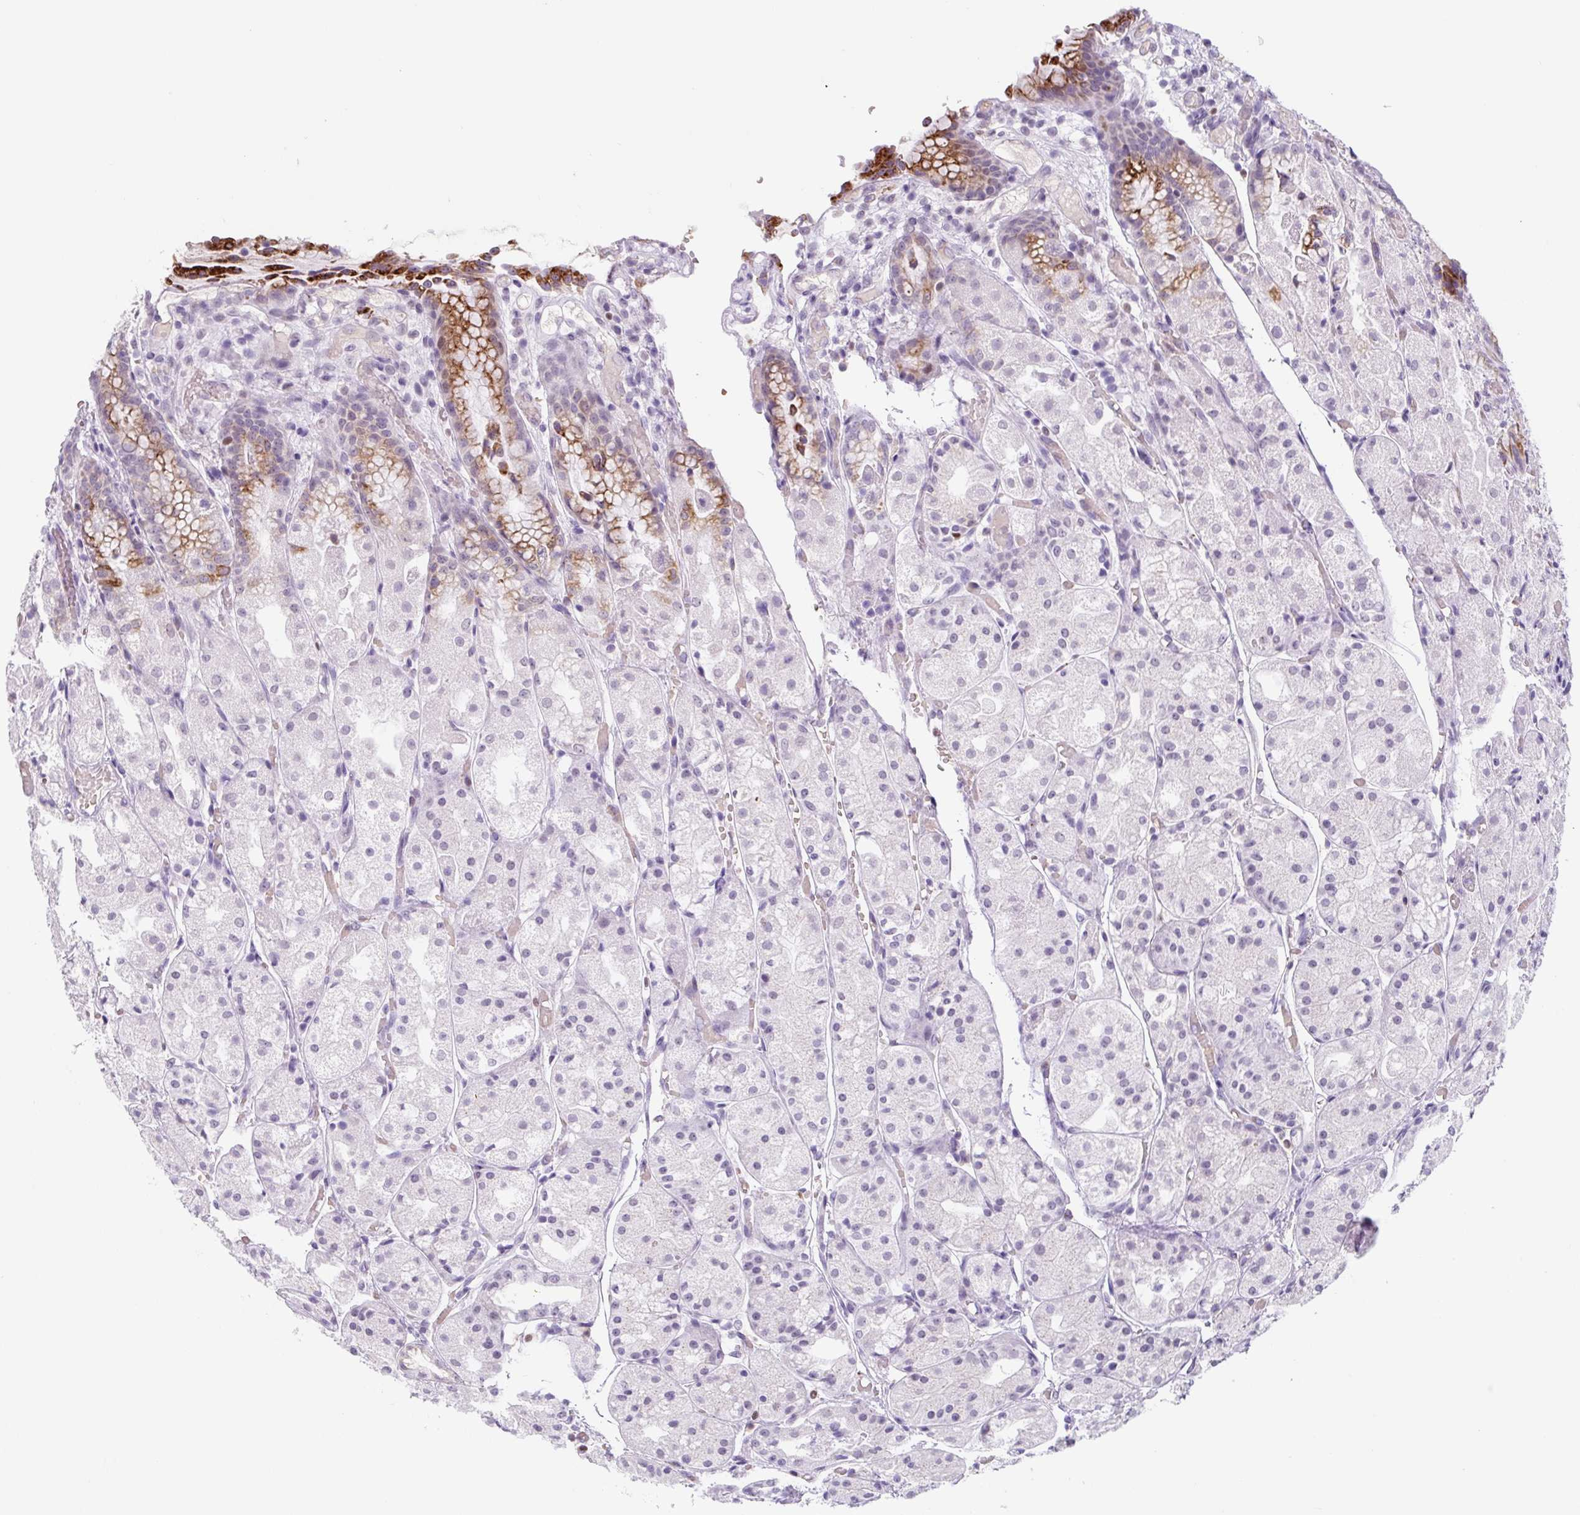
{"staining": {"intensity": "moderate", "quantity": "25%-75%", "location": "cytoplasmic/membranous"}, "tissue": "stomach", "cell_type": "Glandular cells", "image_type": "normal", "snomed": [{"axis": "morphology", "description": "Normal tissue, NOS"}, {"axis": "topography", "description": "Stomach, upper"}], "caption": "Immunohistochemical staining of benign stomach reveals 25%-75% levels of moderate cytoplasmic/membranous protein staining in about 25%-75% of glandular cells. (brown staining indicates protein expression, while blue staining denotes nuclei).", "gene": "TNFRSF8", "patient": {"sex": "male", "age": 72}}